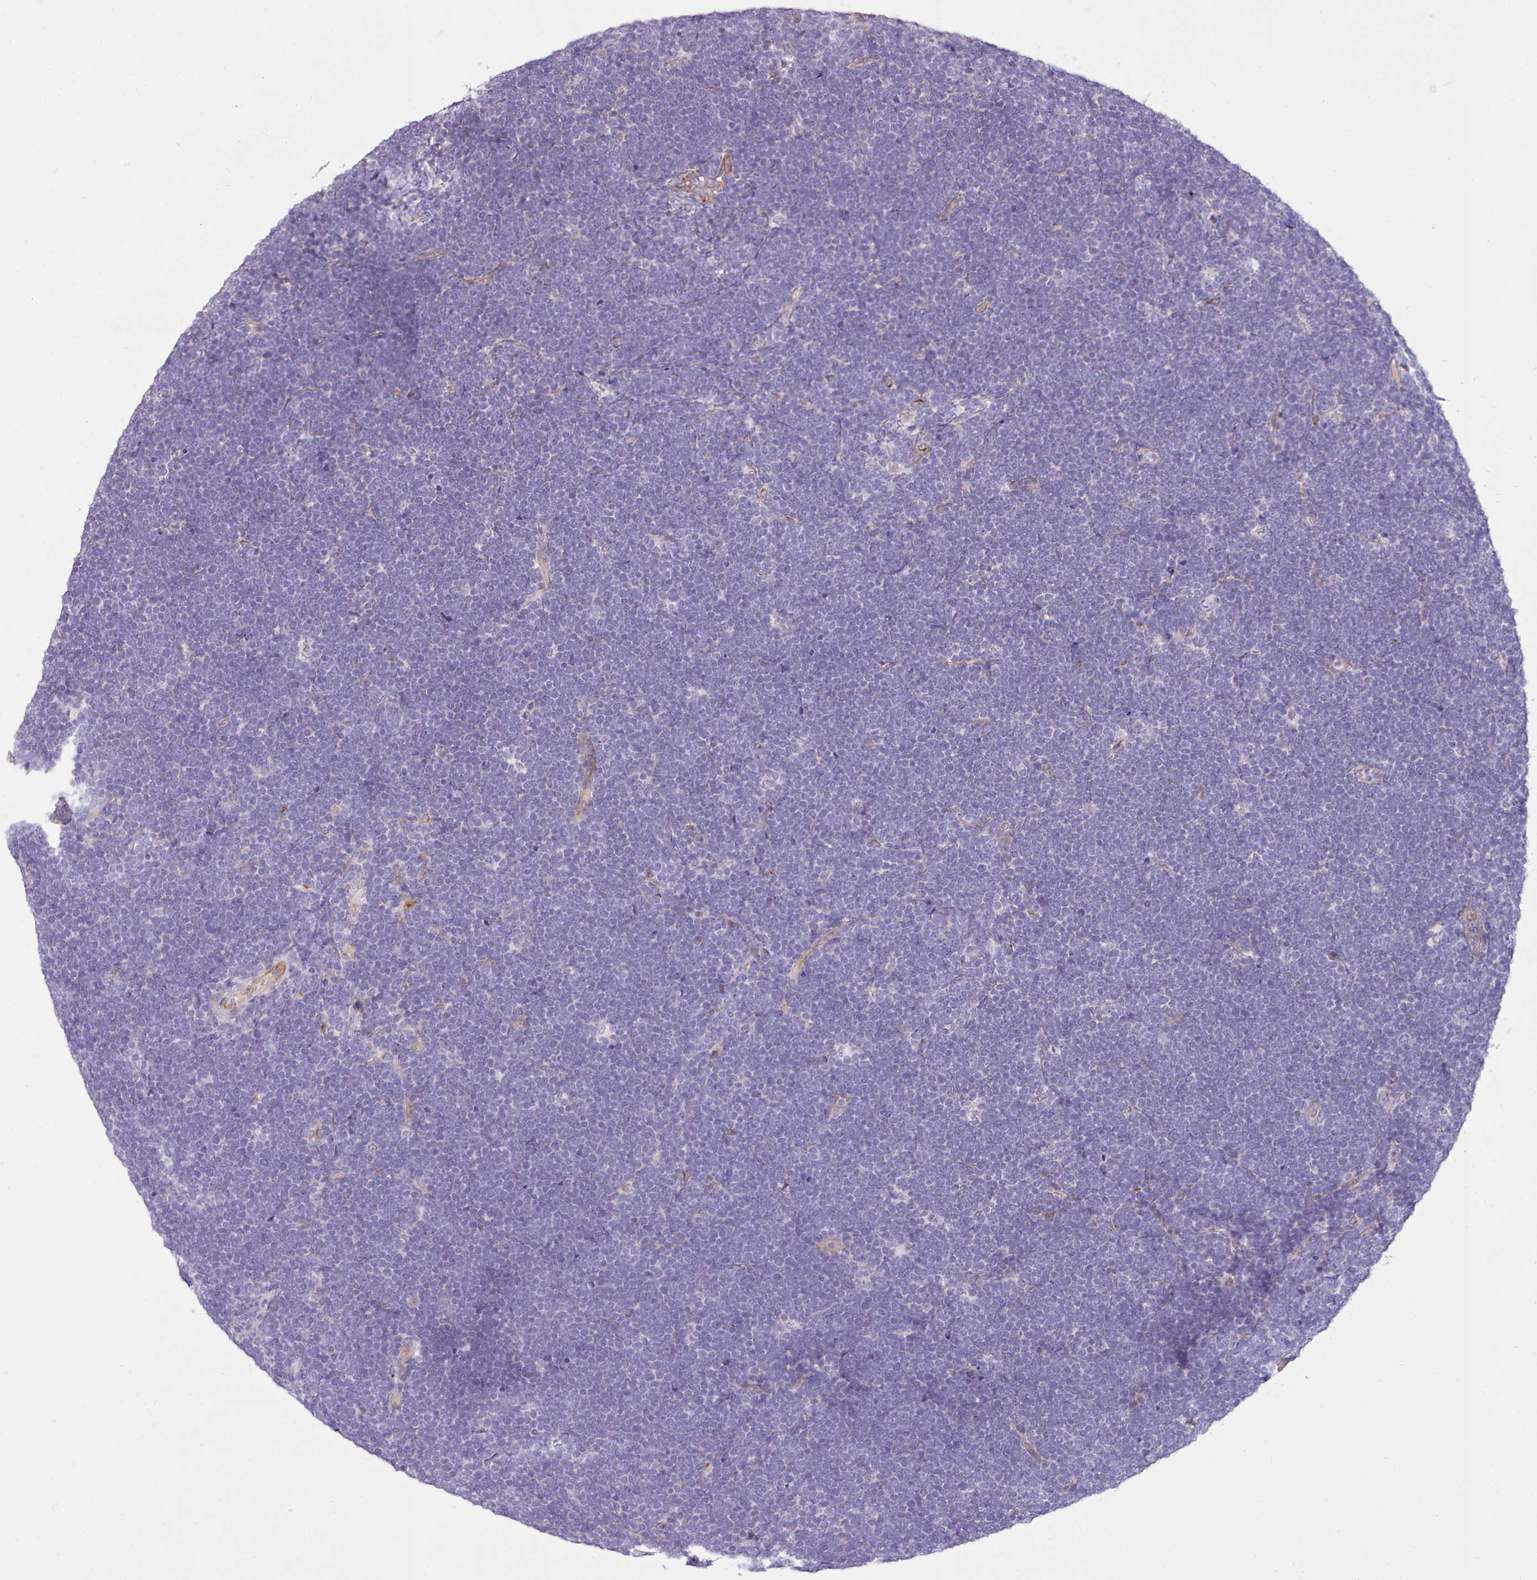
{"staining": {"intensity": "negative", "quantity": "none", "location": "none"}, "tissue": "lymphoma", "cell_type": "Tumor cells", "image_type": "cancer", "snomed": [{"axis": "morphology", "description": "Malignant lymphoma, non-Hodgkin's type, High grade"}, {"axis": "topography", "description": "Lymph node"}], "caption": "Immunohistochemistry micrograph of neoplastic tissue: human high-grade malignant lymphoma, non-Hodgkin's type stained with DAB (3,3'-diaminobenzidine) demonstrates no significant protein positivity in tumor cells.", "gene": "CYP2A13", "patient": {"sex": "male", "age": 13}}